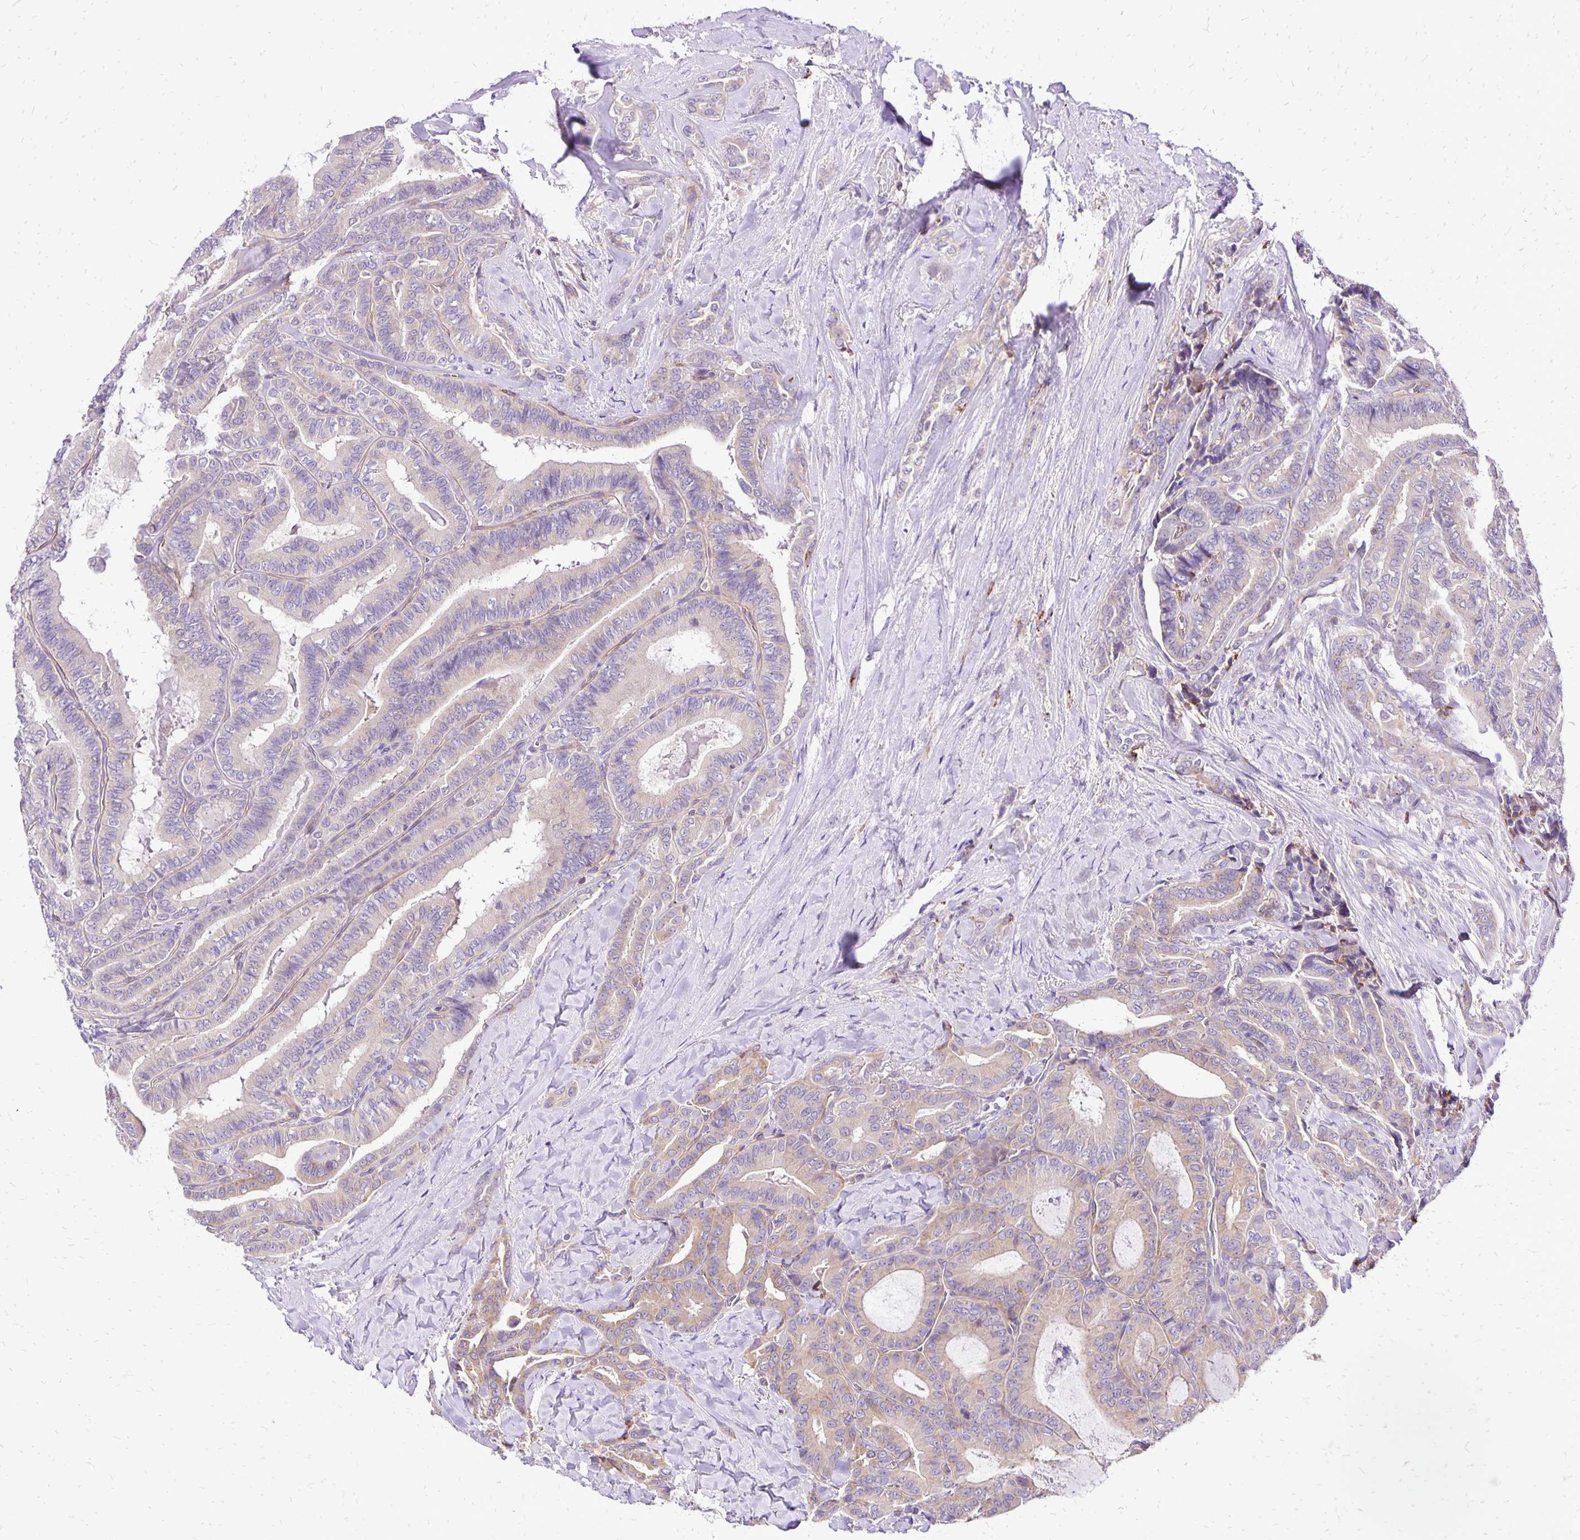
{"staining": {"intensity": "weak", "quantity": "25%-75%", "location": "cytoplasmic/membranous"}, "tissue": "thyroid cancer", "cell_type": "Tumor cells", "image_type": "cancer", "snomed": [{"axis": "morphology", "description": "Papillary adenocarcinoma, NOS"}, {"axis": "topography", "description": "Thyroid gland"}], "caption": "Weak cytoplasmic/membranous staining for a protein is seen in about 25%-75% of tumor cells of thyroid cancer using immunohistochemistry (IHC).", "gene": "EIF5A", "patient": {"sex": "male", "age": 61}}